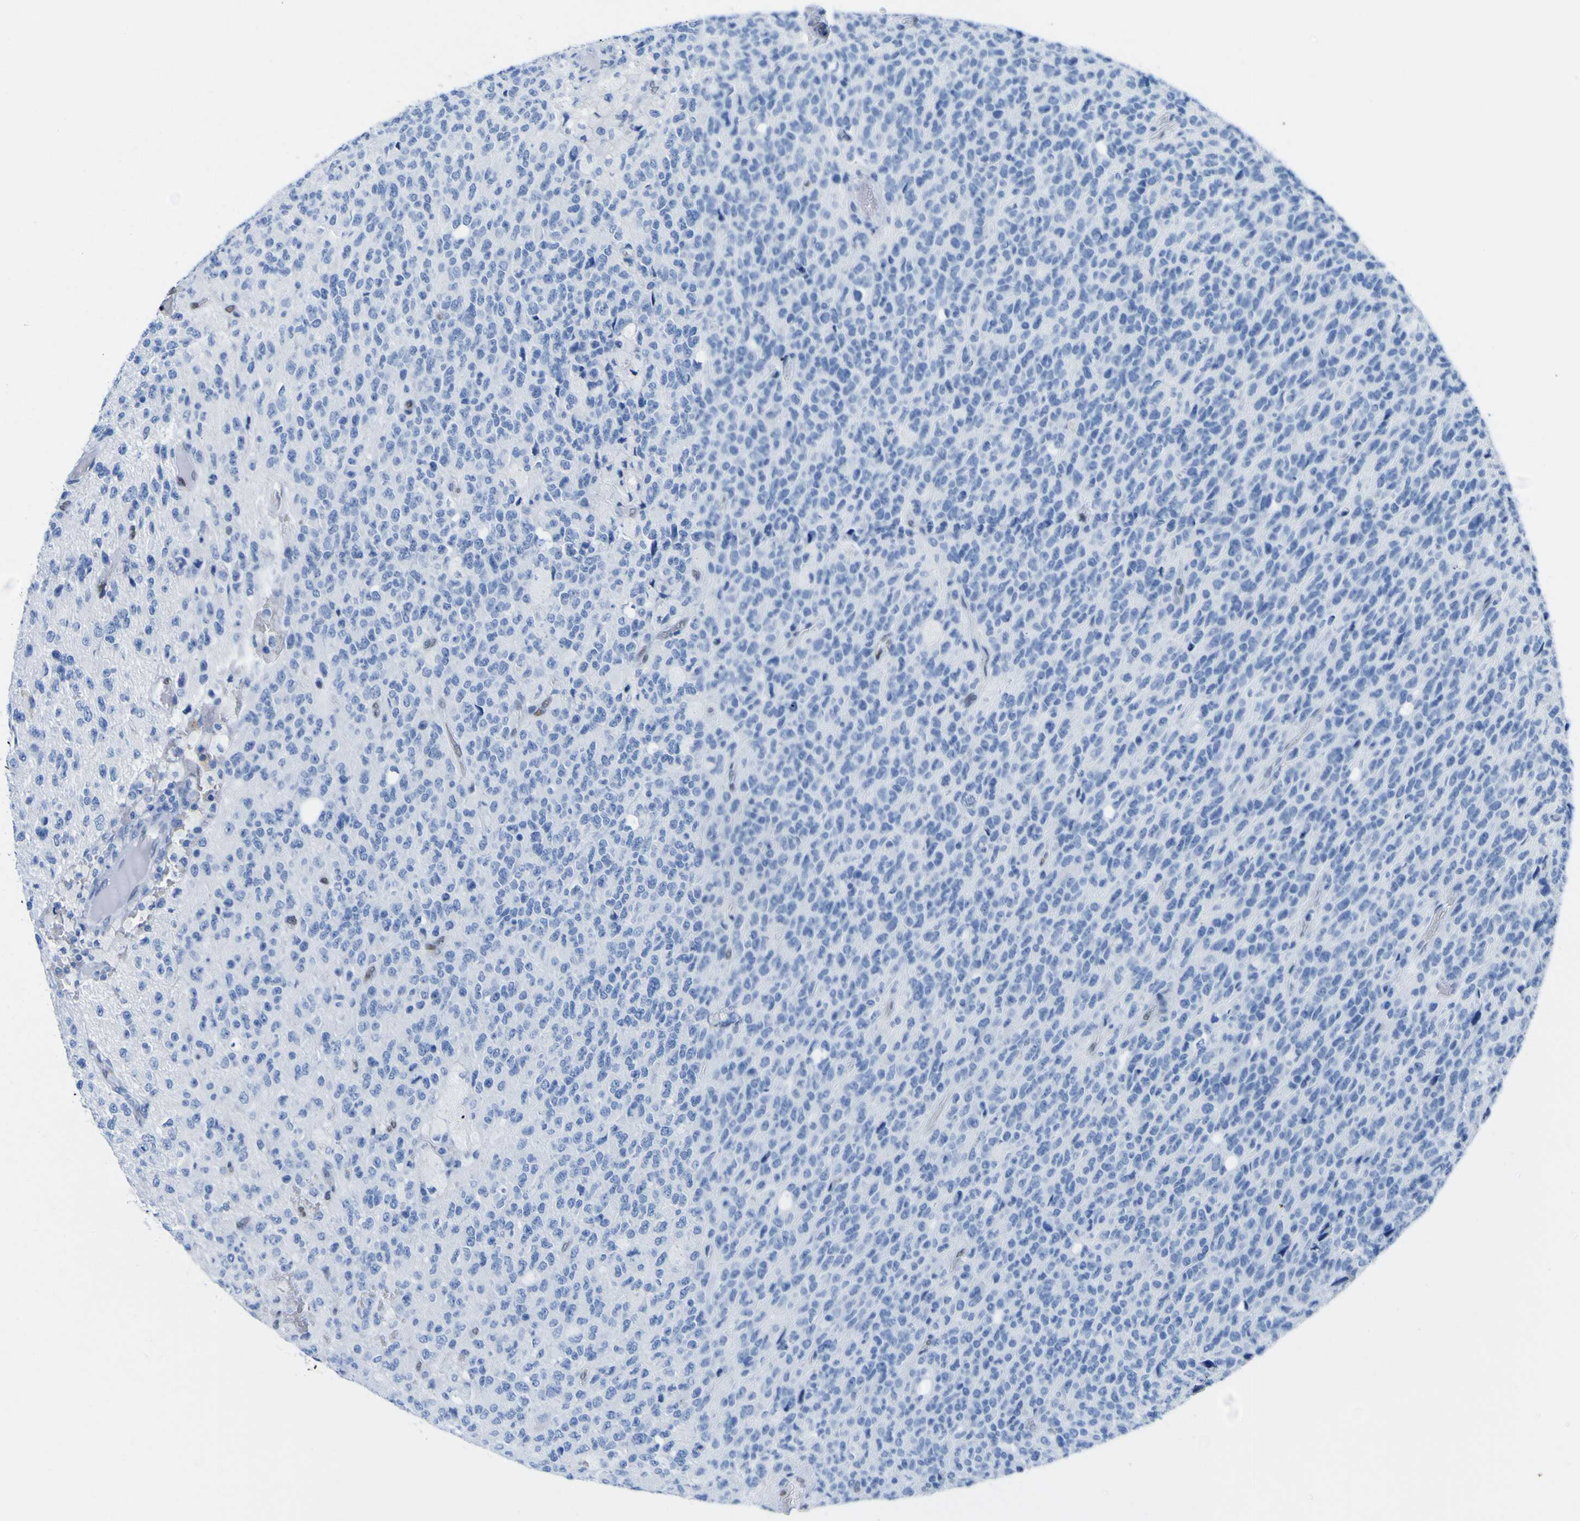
{"staining": {"intensity": "negative", "quantity": "none", "location": "none"}, "tissue": "glioma", "cell_type": "Tumor cells", "image_type": "cancer", "snomed": [{"axis": "morphology", "description": "Glioma, malignant, High grade"}, {"axis": "topography", "description": "pancreas cauda"}], "caption": "IHC of glioma displays no expression in tumor cells. The staining was performed using DAB (3,3'-diaminobenzidine) to visualize the protein expression in brown, while the nuclei were stained in blue with hematoxylin (Magnification: 20x).", "gene": "DACH1", "patient": {"sex": "male", "age": 60}}